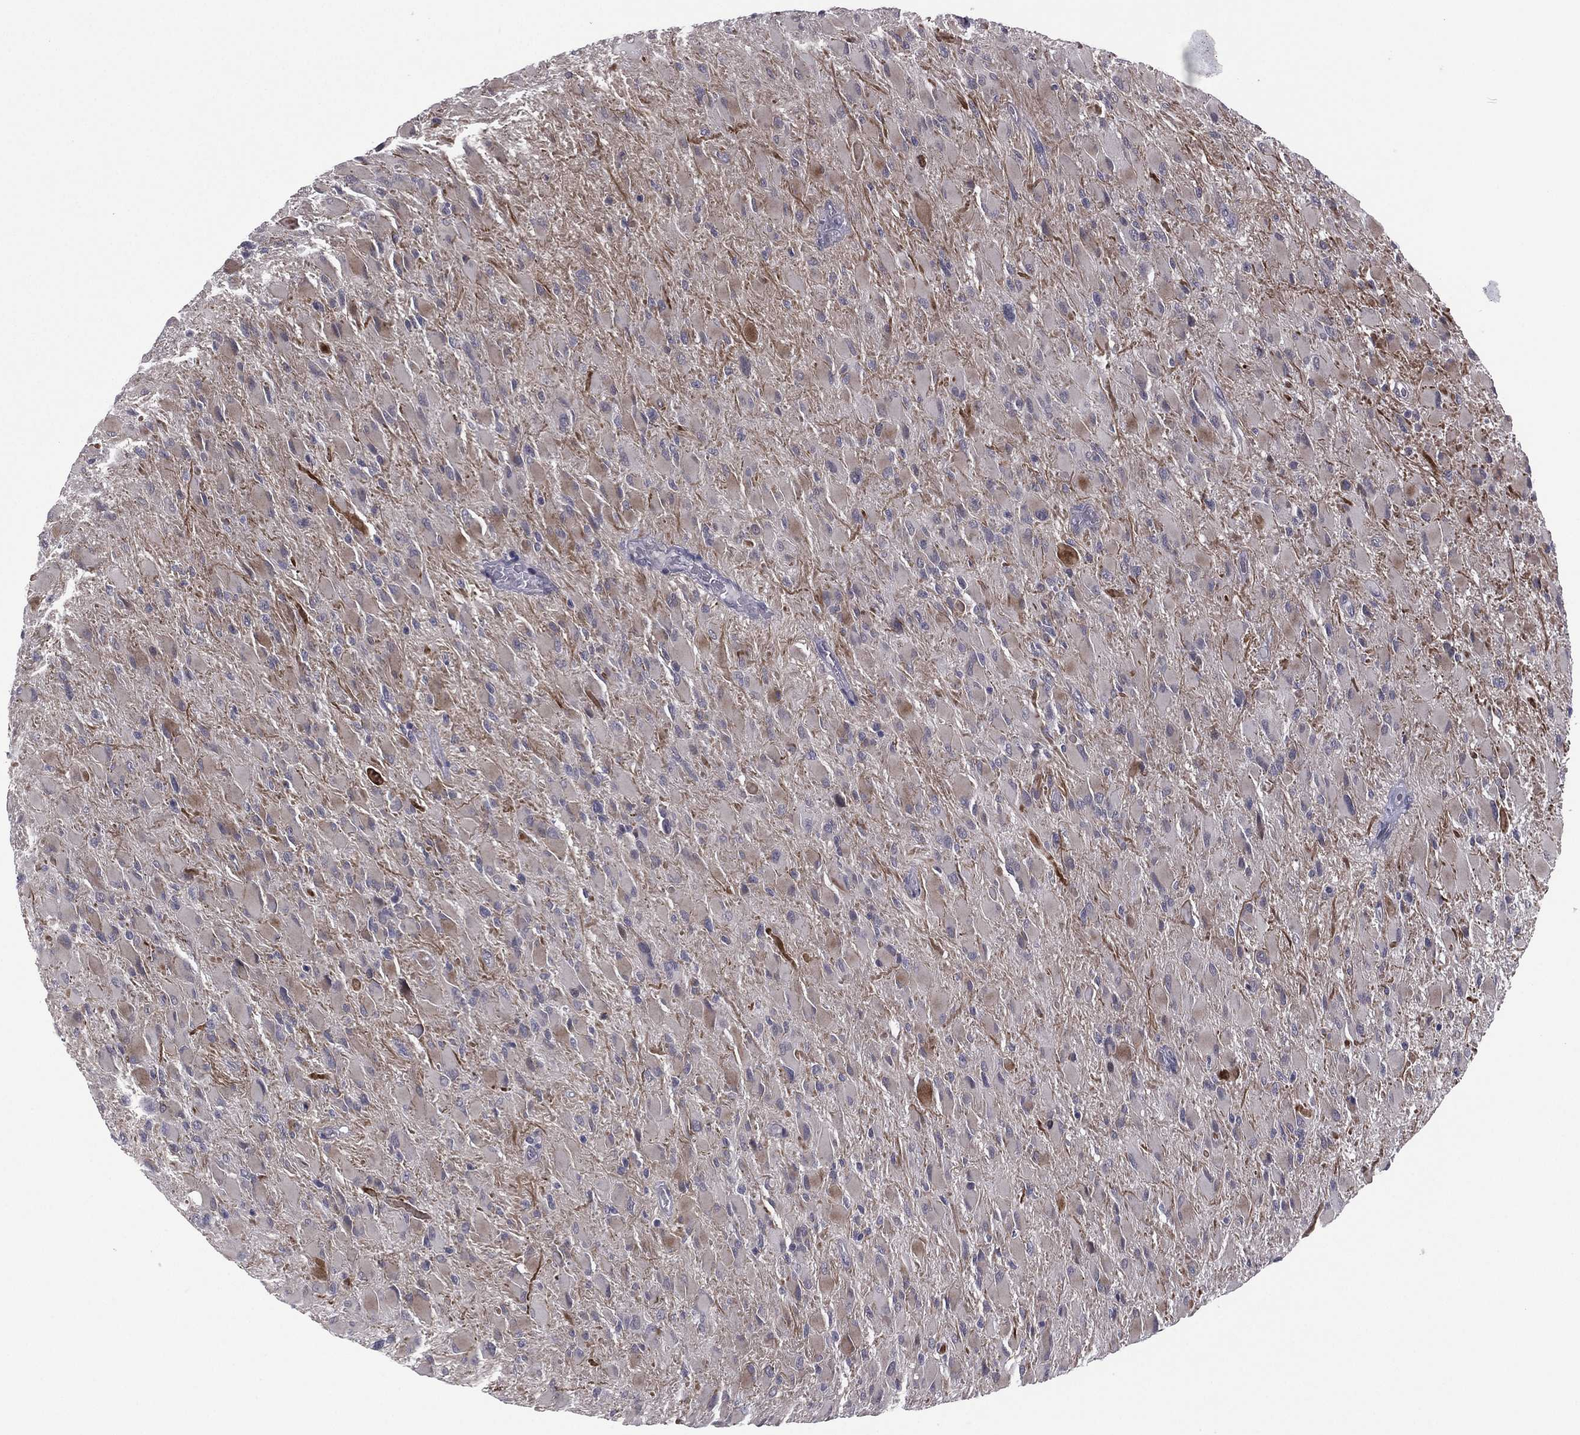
{"staining": {"intensity": "moderate", "quantity": "<25%", "location": "cytoplasmic/membranous"}, "tissue": "glioma", "cell_type": "Tumor cells", "image_type": "cancer", "snomed": [{"axis": "morphology", "description": "Glioma, malignant, High grade"}, {"axis": "topography", "description": "Cerebral cortex"}], "caption": "Immunohistochemical staining of human malignant glioma (high-grade) exhibits low levels of moderate cytoplasmic/membranous protein expression in about <25% of tumor cells. The protein is shown in brown color, while the nuclei are stained blue.", "gene": "ACTRT2", "patient": {"sex": "female", "age": 36}}